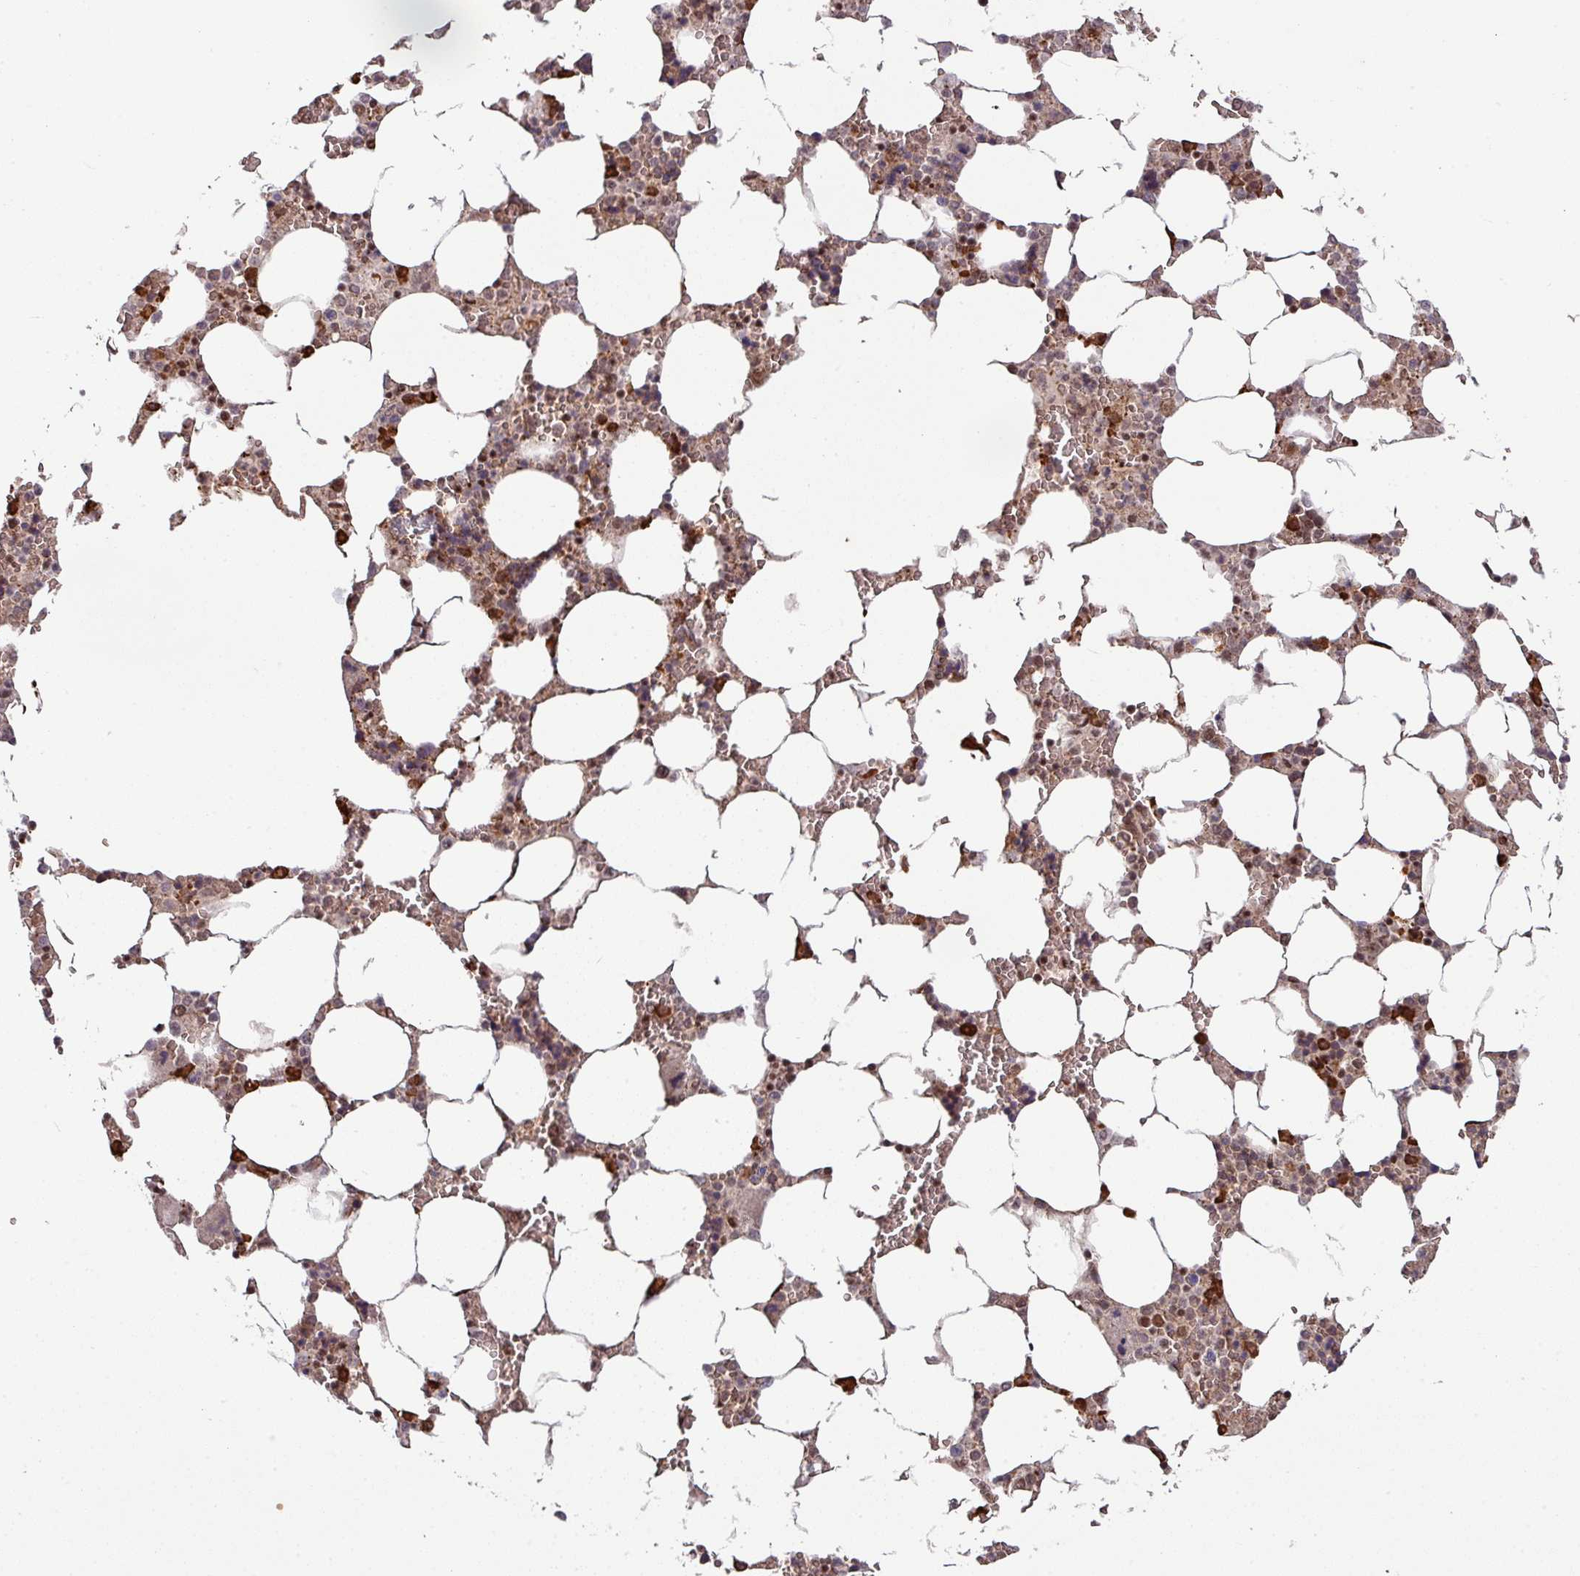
{"staining": {"intensity": "strong", "quantity": "<25%", "location": "cytoplasmic/membranous"}, "tissue": "bone marrow", "cell_type": "Hematopoietic cells", "image_type": "normal", "snomed": [{"axis": "morphology", "description": "Normal tissue, NOS"}, {"axis": "topography", "description": "Bone marrow"}], "caption": "DAB immunohistochemical staining of benign human bone marrow reveals strong cytoplasmic/membranous protein positivity in approximately <25% of hematopoietic cells. (DAB (3,3'-diaminobenzidine) IHC, brown staining for protein, blue staining for nuclei).", "gene": "PHF23", "patient": {"sex": "male", "age": 64}}